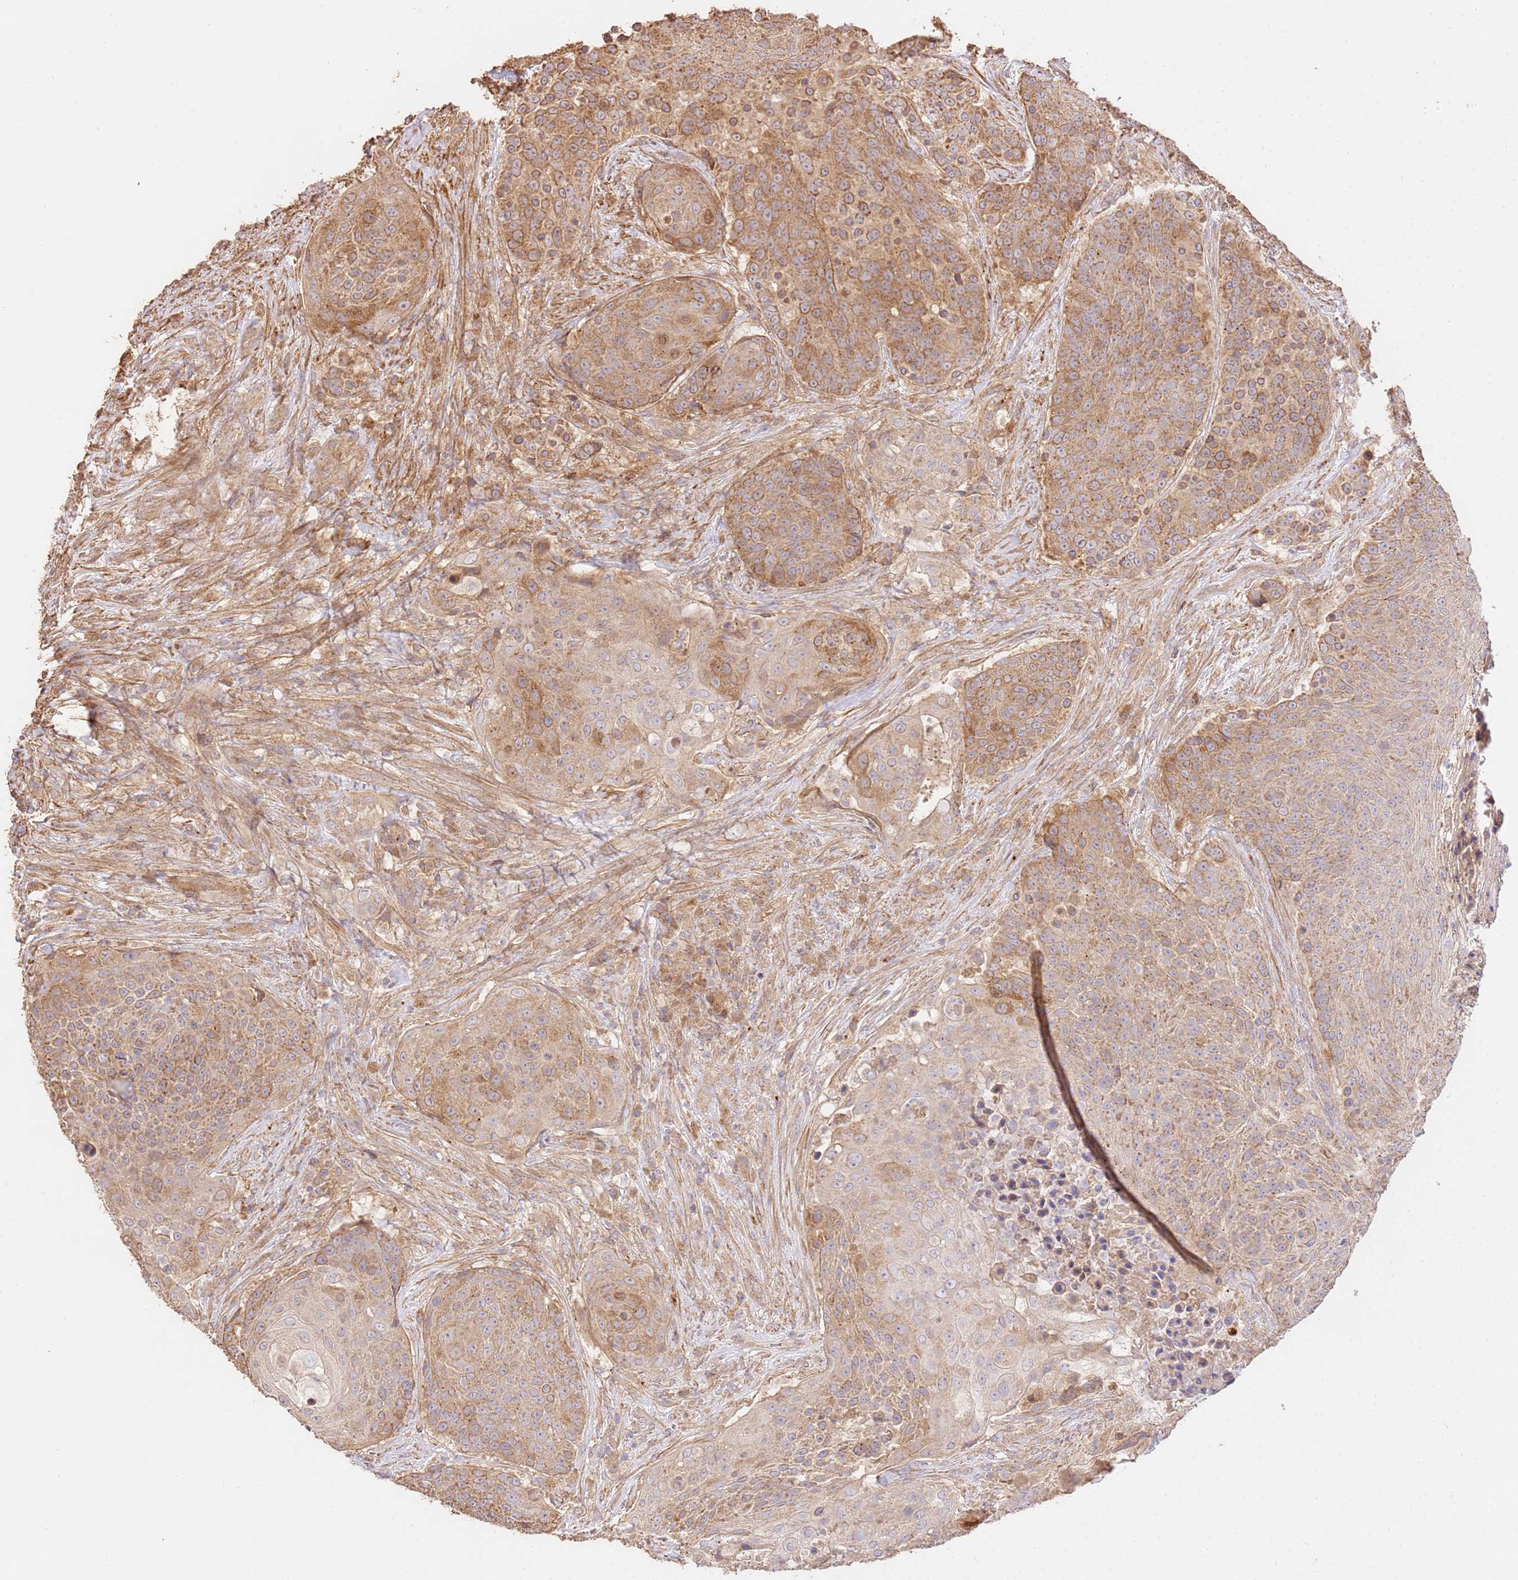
{"staining": {"intensity": "moderate", "quantity": ">75%", "location": "cytoplasmic/membranous"}, "tissue": "urothelial cancer", "cell_type": "Tumor cells", "image_type": "cancer", "snomed": [{"axis": "morphology", "description": "Urothelial carcinoma, High grade"}, {"axis": "topography", "description": "Urinary bladder"}], "caption": "Urothelial cancer stained with DAB immunohistochemistry (IHC) shows medium levels of moderate cytoplasmic/membranous expression in about >75% of tumor cells.", "gene": "CEP55", "patient": {"sex": "female", "age": 63}}